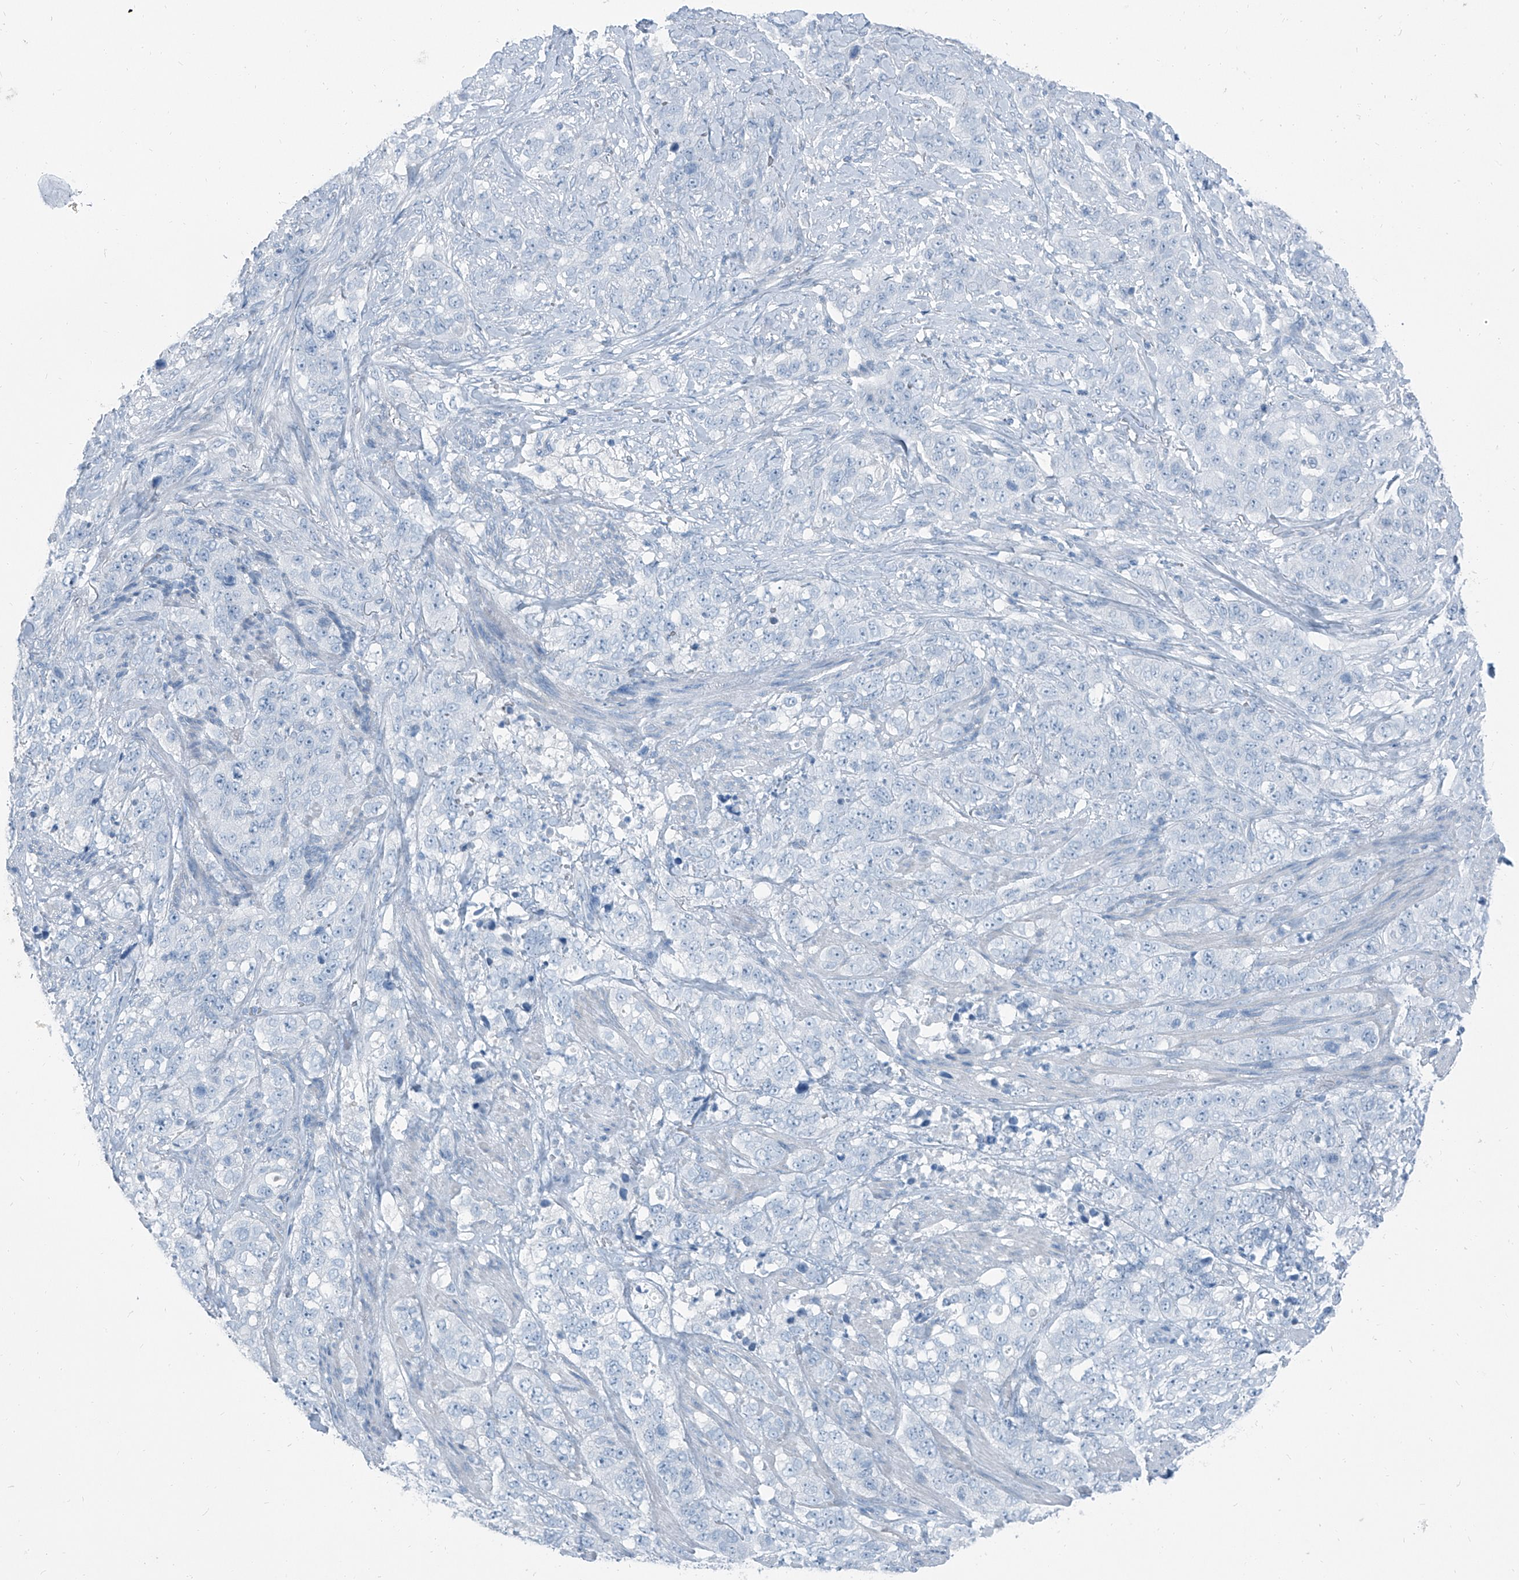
{"staining": {"intensity": "negative", "quantity": "none", "location": "none"}, "tissue": "stomach cancer", "cell_type": "Tumor cells", "image_type": "cancer", "snomed": [{"axis": "morphology", "description": "Adenocarcinoma, NOS"}, {"axis": "topography", "description": "Stomach"}], "caption": "Immunohistochemistry (IHC) of human adenocarcinoma (stomach) shows no positivity in tumor cells.", "gene": "RGN", "patient": {"sex": "male", "age": 48}}